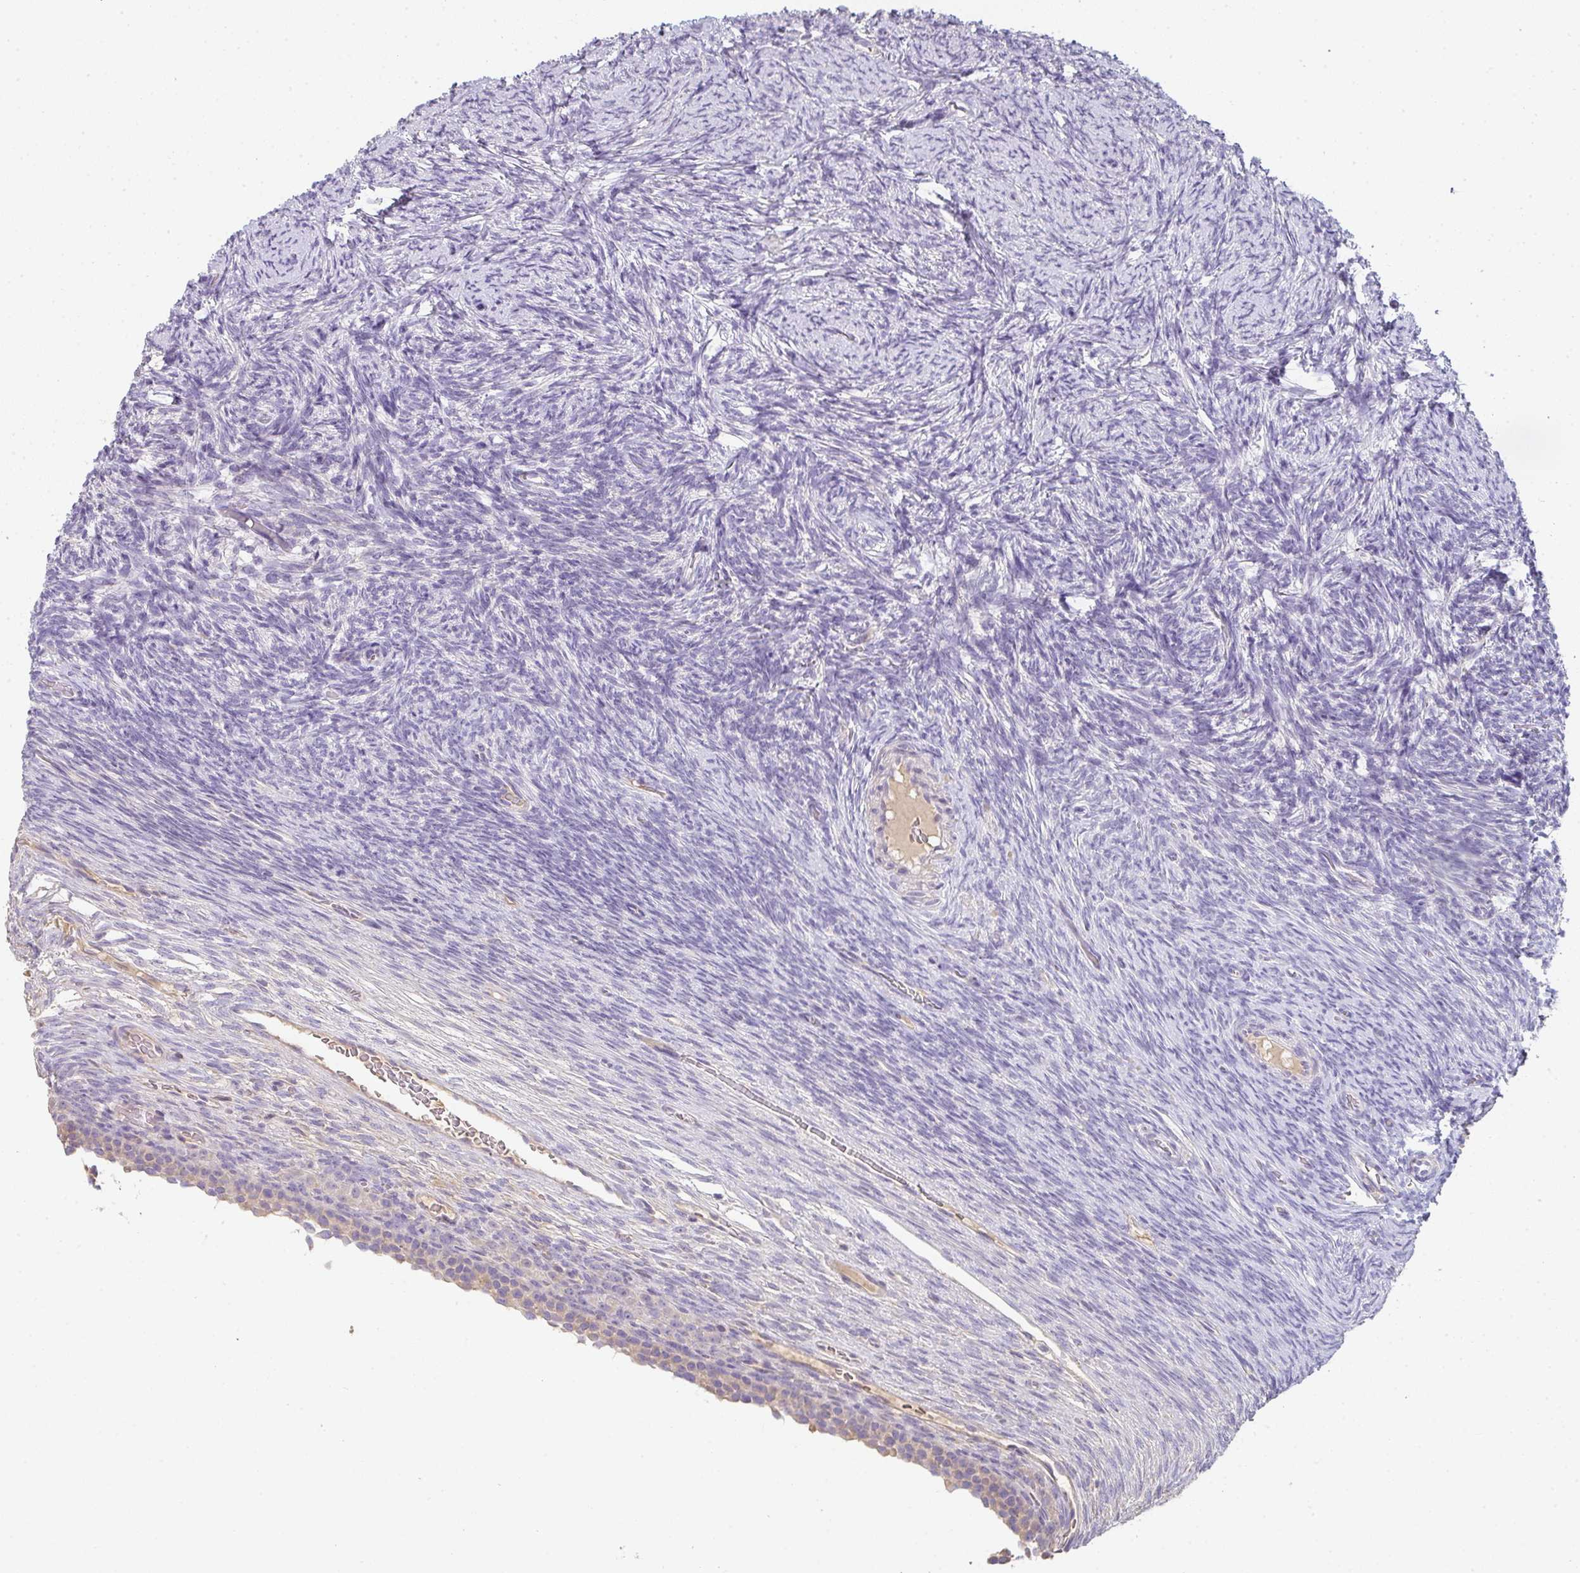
{"staining": {"intensity": "negative", "quantity": "none", "location": "none"}, "tissue": "ovary", "cell_type": "Ovarian stroma cells", "image_type": "normal", "snomed": [{"axis": "morphology", "description": "Normal tissue, NOS"}, {"axis": "topography", "description": "Ovary"}], "caption": "Immunohistochemical staining of normal ovary displays no significant expression in ovarian stroma cells. (Immunohistochemistry (ihc), brightfield microscopy, high magnification).", "gene": "ZNF215", "patient": {"sex": "female", "age": 34}}